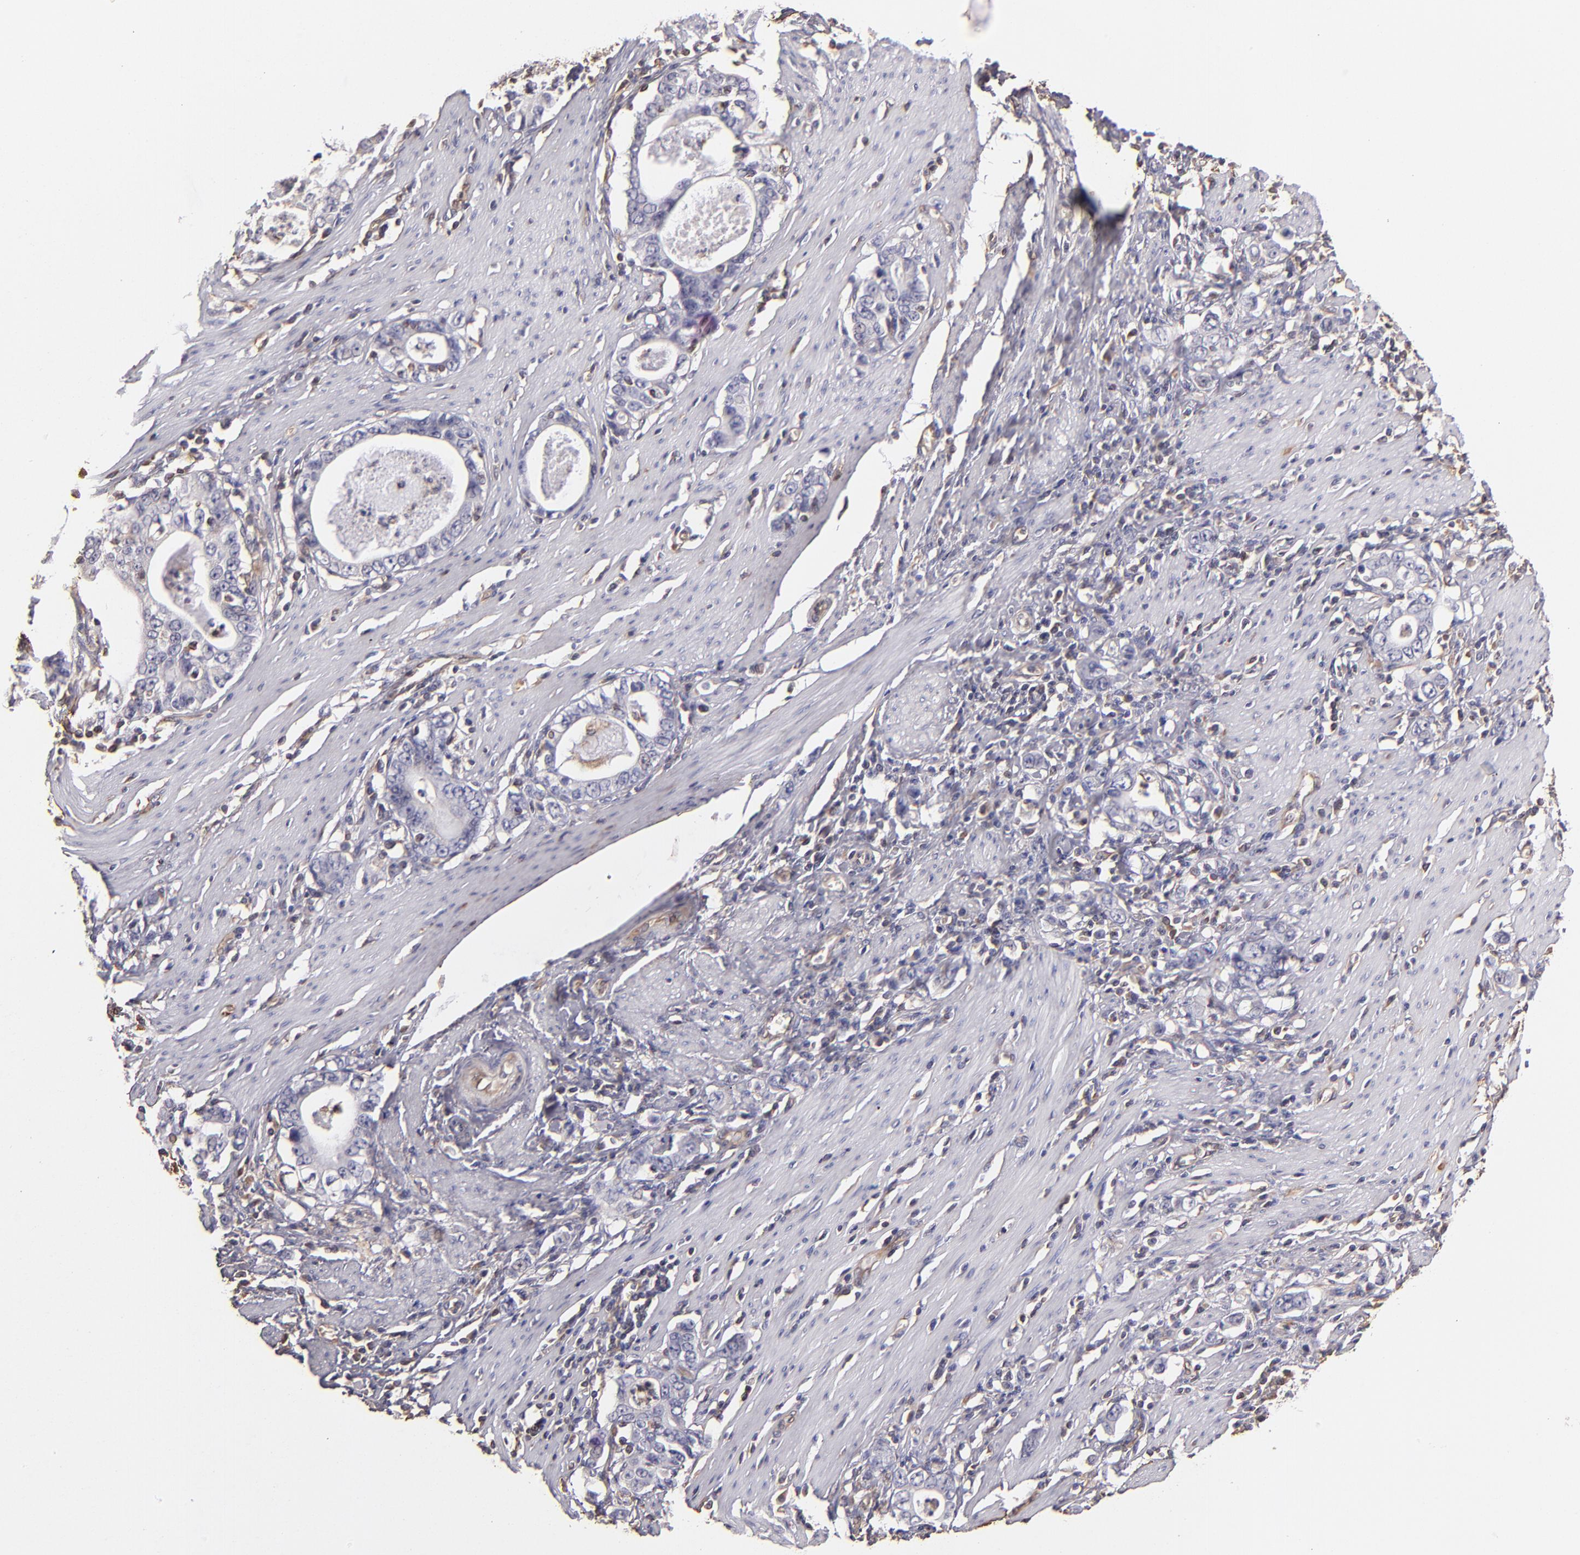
{"staining": {"intensity": "negative", "quantity": "none", "location": "none"}, "tissue": "stomach cancer", "cell_type": "Tumor cells", "image_type": "cancer", "snomed": [{"axis": "morphology", "description": "Adenocarcinoma, NOS"}, {"axis": "topography", "description": "Stomach, lower"}], "caption": "IHC image of human stomach adenocarcinoma stained for a protein (brown), which shows no positivity in tumor cells.", "gene": "ABCC1", "patient": {"sex": "female", "age": 72}}